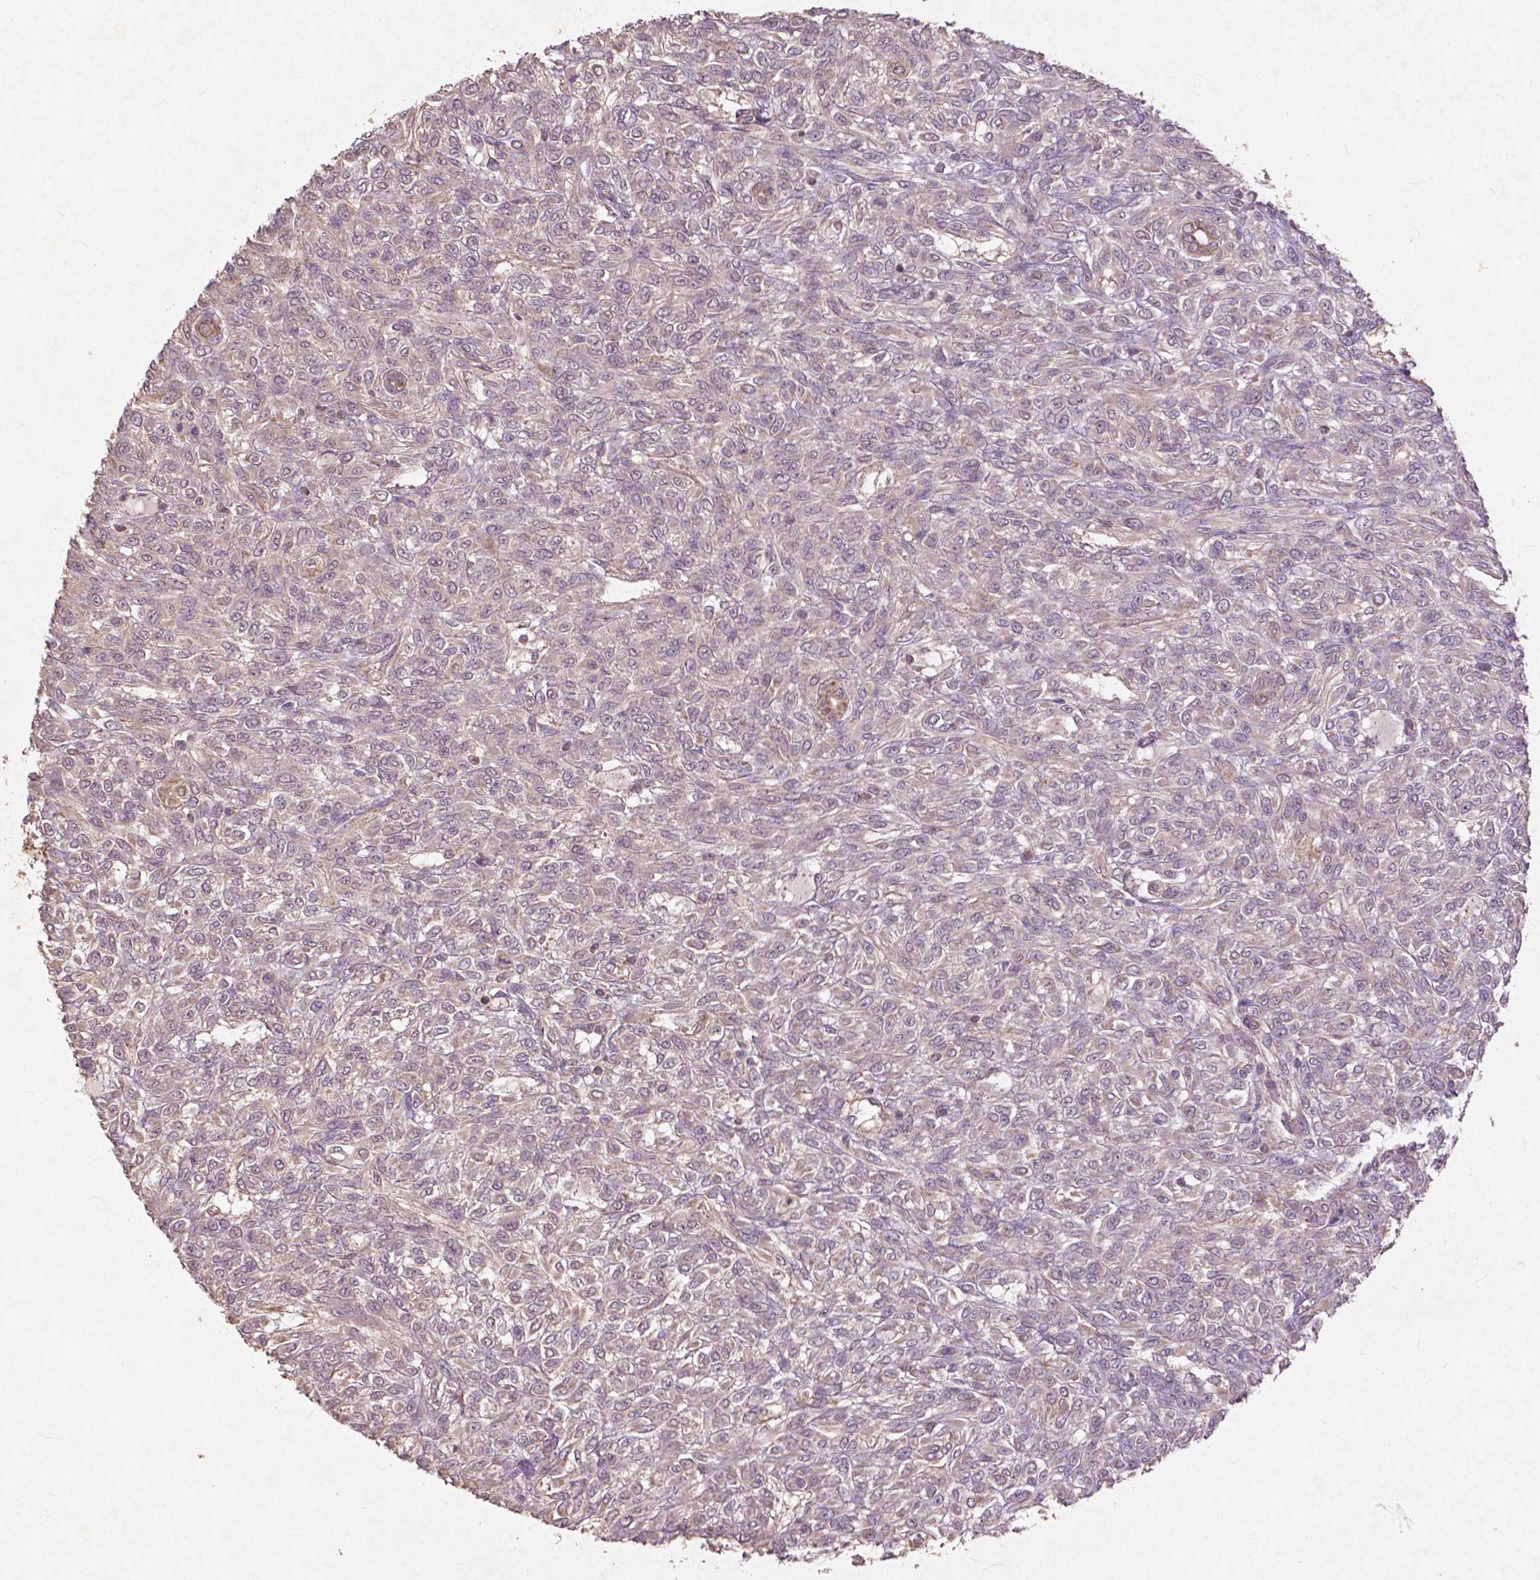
{"staining": {"intensity": "weak", "quantity": "25%-75%", "location": "cytoplasmic/membranous"}, "tissue": "renal cancer", "cell_type": "Tumor cells", "image_type": "cancer", "snomed": [{"axis": "morphology", "description": "Adenocarcinoma, NOS"}, {"axis": "topography", "description": "Kidney"}], "caption": "Adenocarcinoma (renal) stained with a brown dye demonstrates weak cytoplasmic/membranous positive positivity in approximately 25%-75% of tumor cells.", "gene": "ST6GALNAC5", "patient": {"sex": "male", "age": 58}}